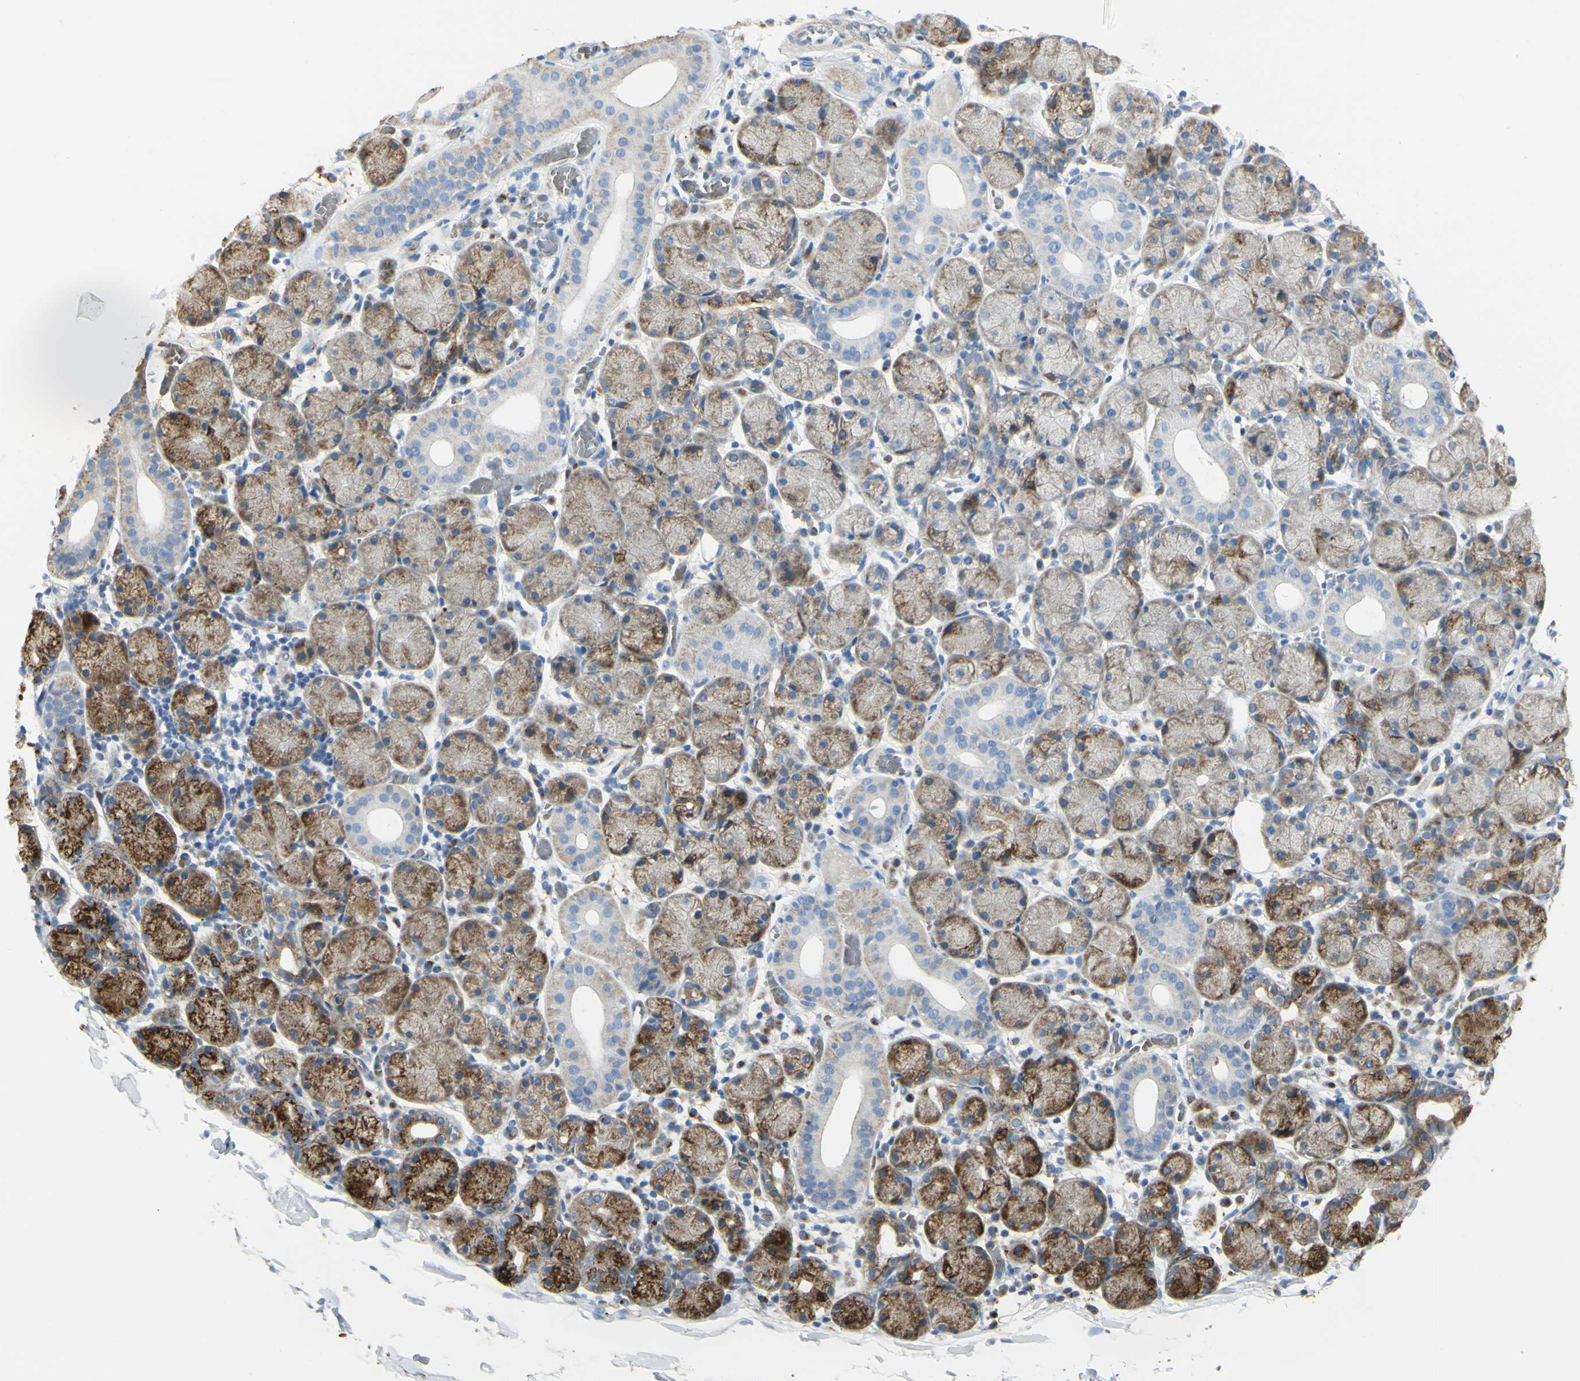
{"staining": {"intensity": "moderate", "quantity": "25%-75%", "location": "cytoplasmic/membranous"}, "tissue": "salivary gland", "cell_type": "Glandular cells", "image_type": "normal", "snomed": [{"axis": "morphology", "description": "Normal tissue, NOS"}, {"axis": "topography", "description": "Salivary gland"}], "caption": "DAB immunohistochemical staining of benign human salivary gland shows moderate cytoplasmic/membranous protein positivity in about 25%-75% of glandular cells.", "gene": "NCBP2L", "patient": {"sex": "female", "age": 24}}